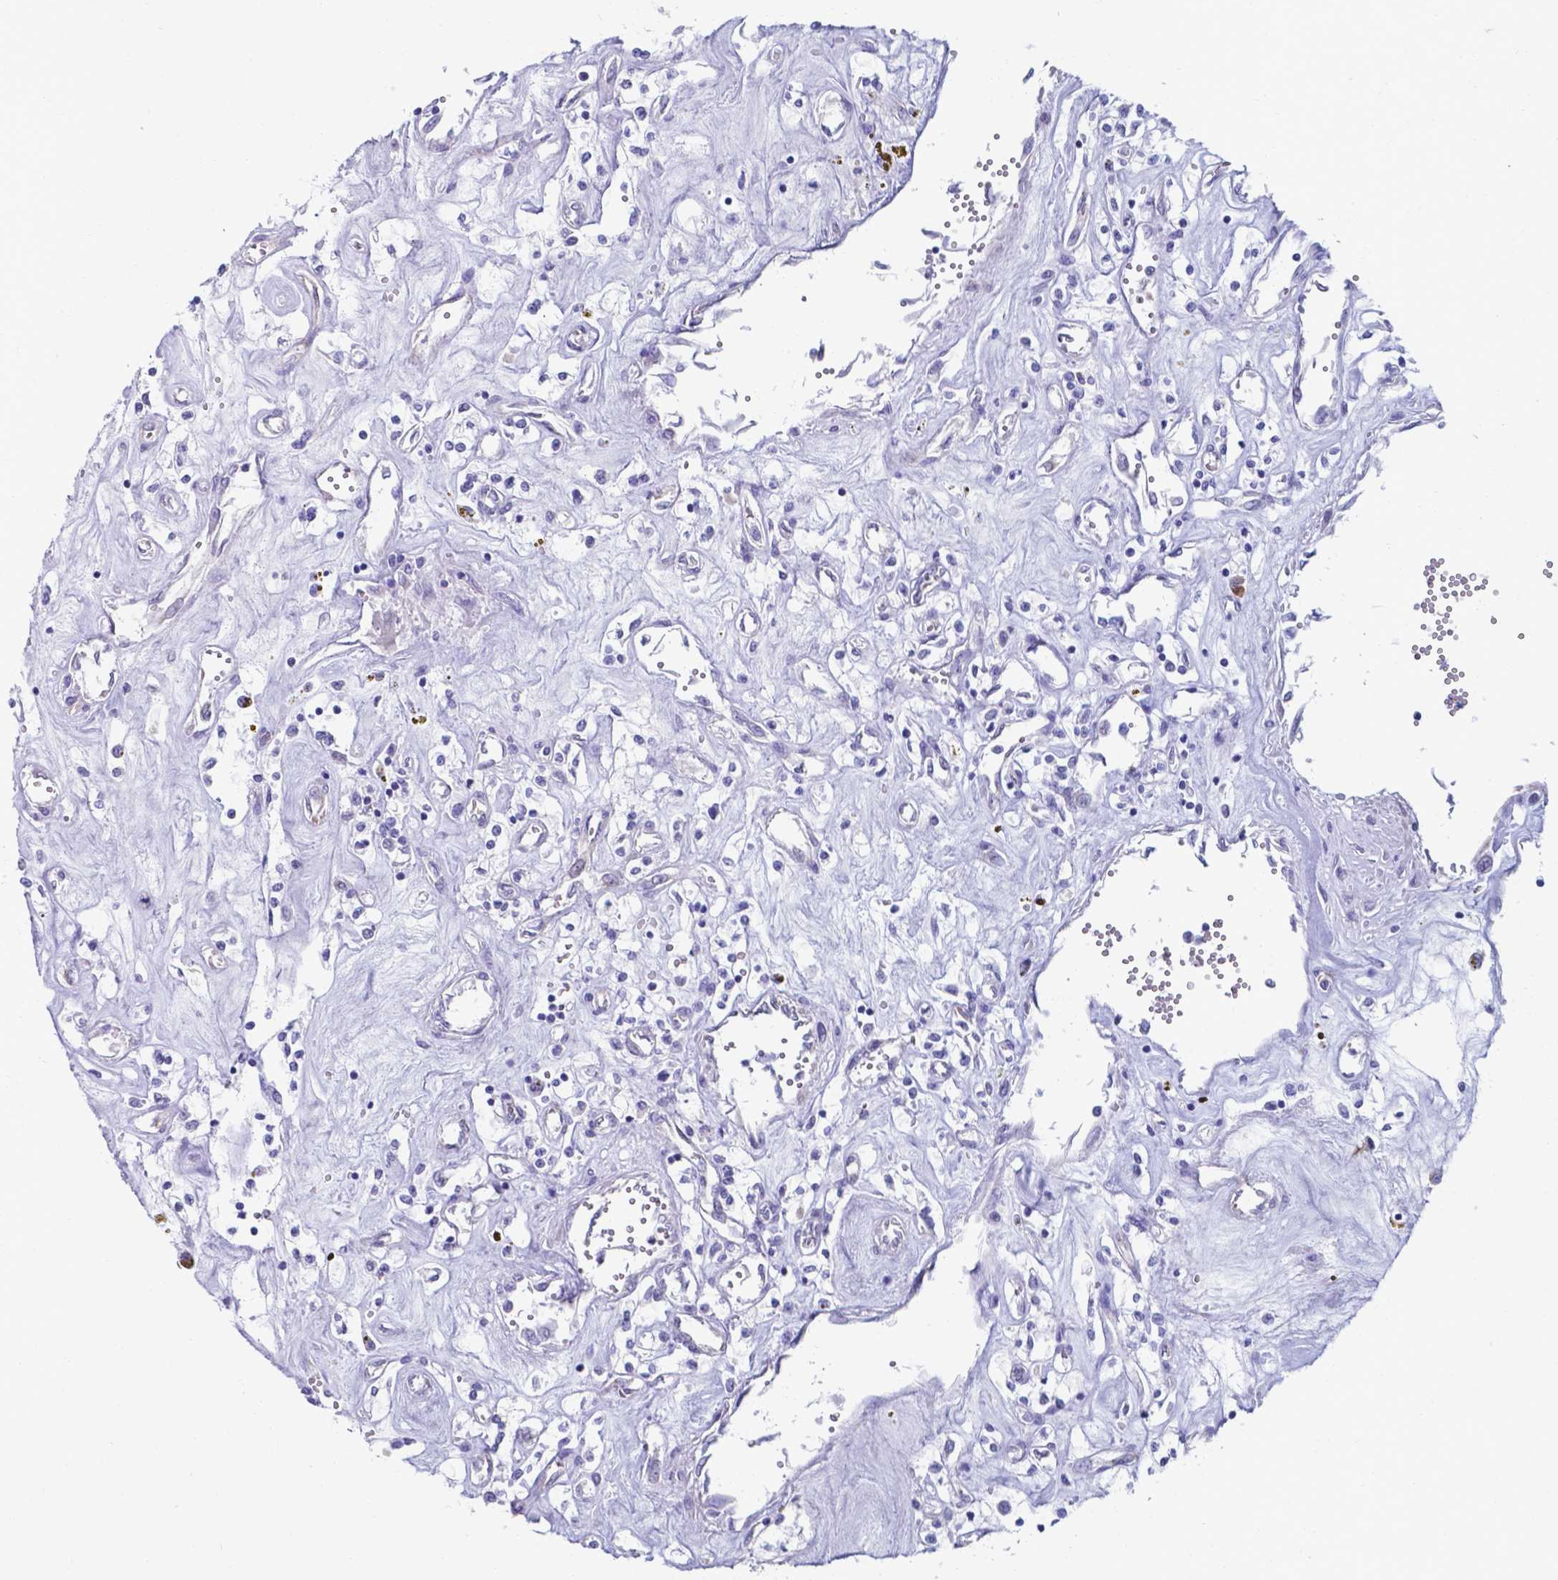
{"staining": {"intensity": "negative", "quantity": "none", "location": "none"}, "tissue": "renal cancer", "cell_type": "Tumor cells", "image_type": "cancer", "snomed": [{"axis": "morphology", "description": "Adenocarcinoma, NOS"}, {"axis": "topography", "description": "Kidney"}], "caption": "Renal cancer (adenocarcinoma) was stained to show a protein in brown. There is no significant positivity in tumor cells.", "gene": "UBE2J1", "patient": {"sex": "female", "age": 59}}